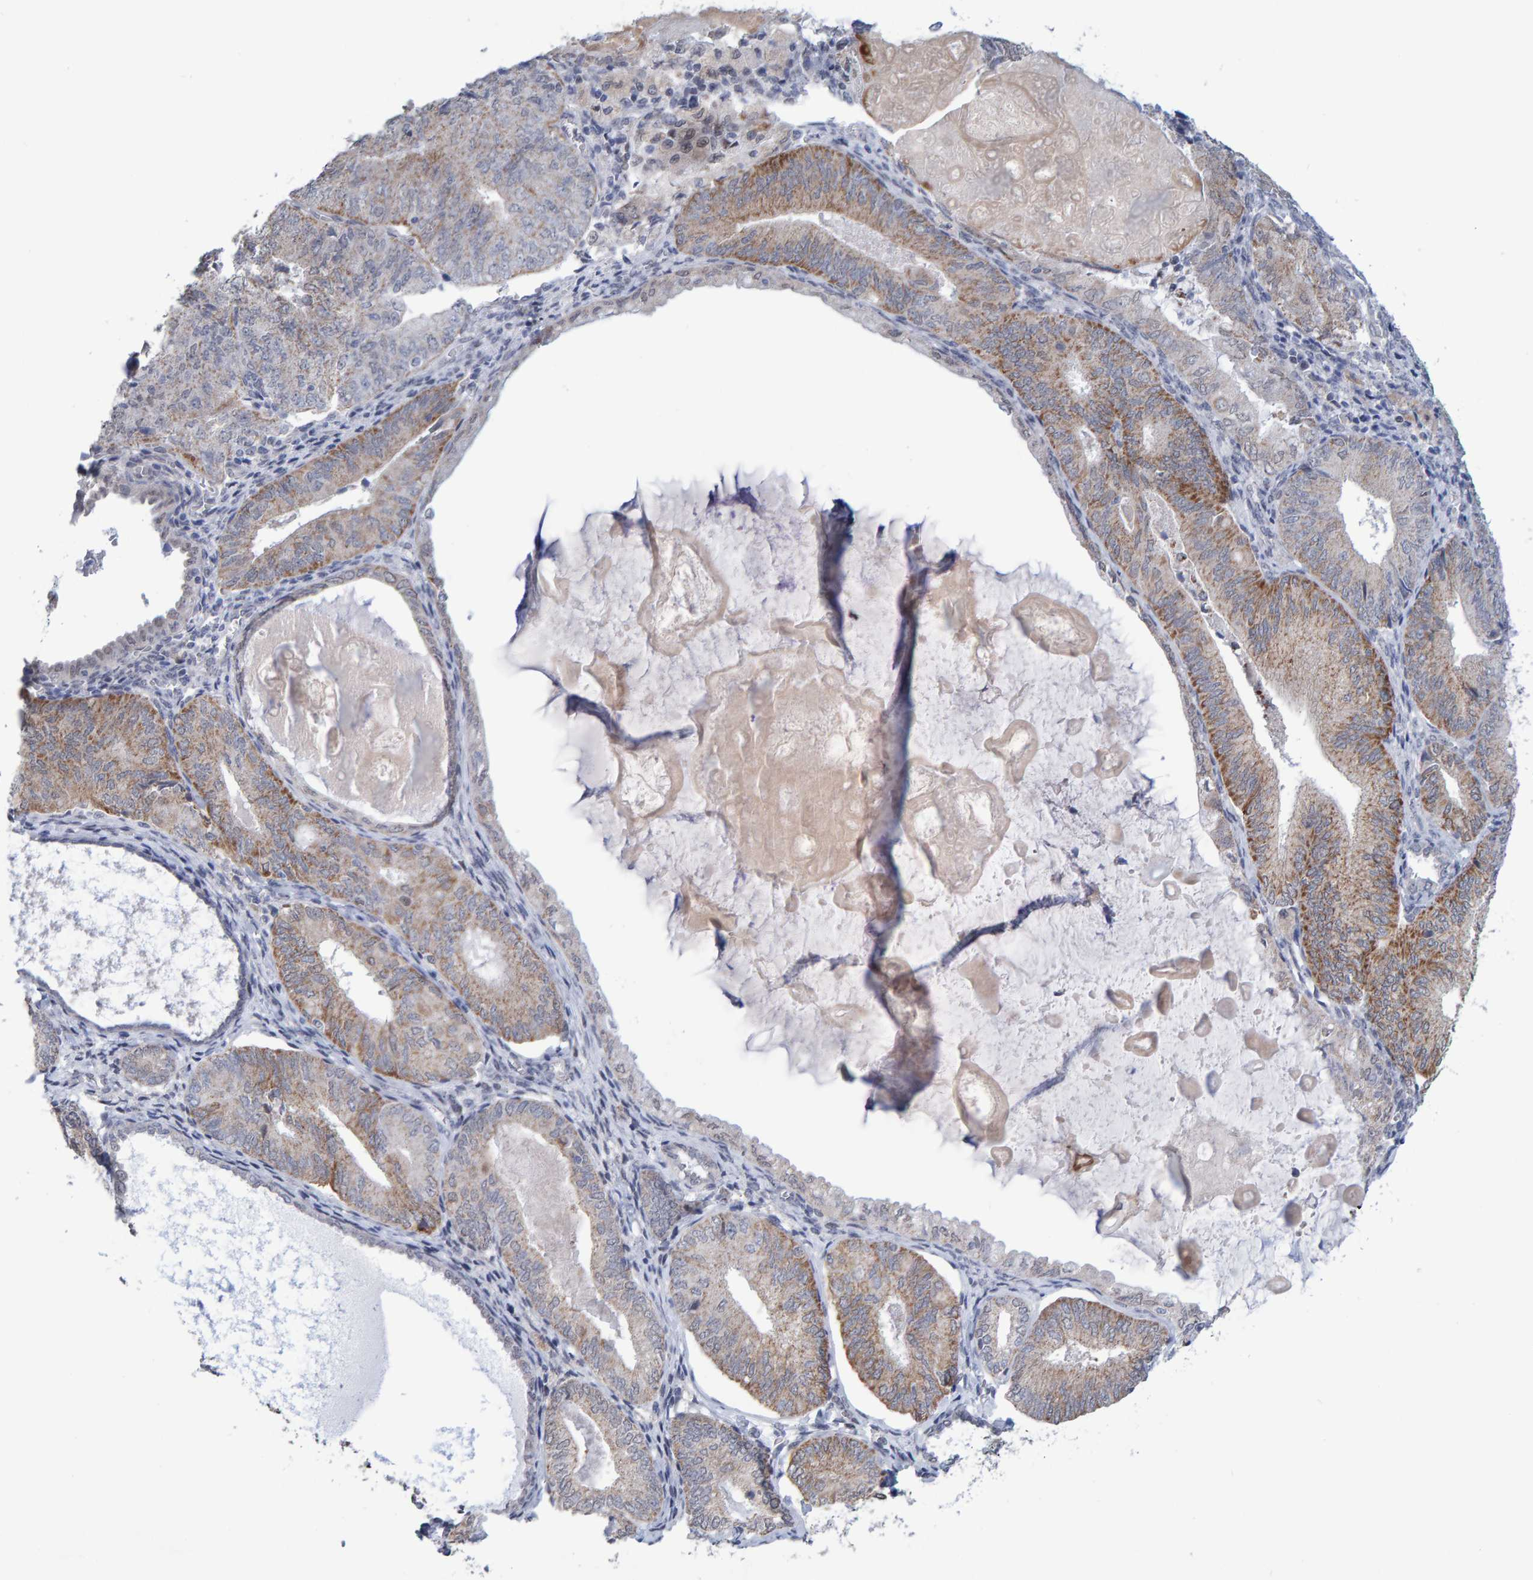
{"staining": {"intensity": "moderate", "quantity": ">75%", "location": "cytoplasmic/membranous"}, "tissue": "endometrial cancer", "cell_type": "Tumor cells", "image_type": "cancer", "snomed": [{"axis": "morphology", "description": "Adenocarcinoma, NOS"}, {"axis": "topography", "description": "Endometrium"}], "caption": "Immunohistochemical staining of endometrial cancer (adenocarcinoma) displays medium levels of moderate cytoplasmic/membranous positivity in approximately >75% of tumor cells. (DAB (3,3'-diaminobenzidine) IHC with brightfield microscopy, high magnification).", "gene": "USP43", "patient": {"sex": "female", "age": 81}}